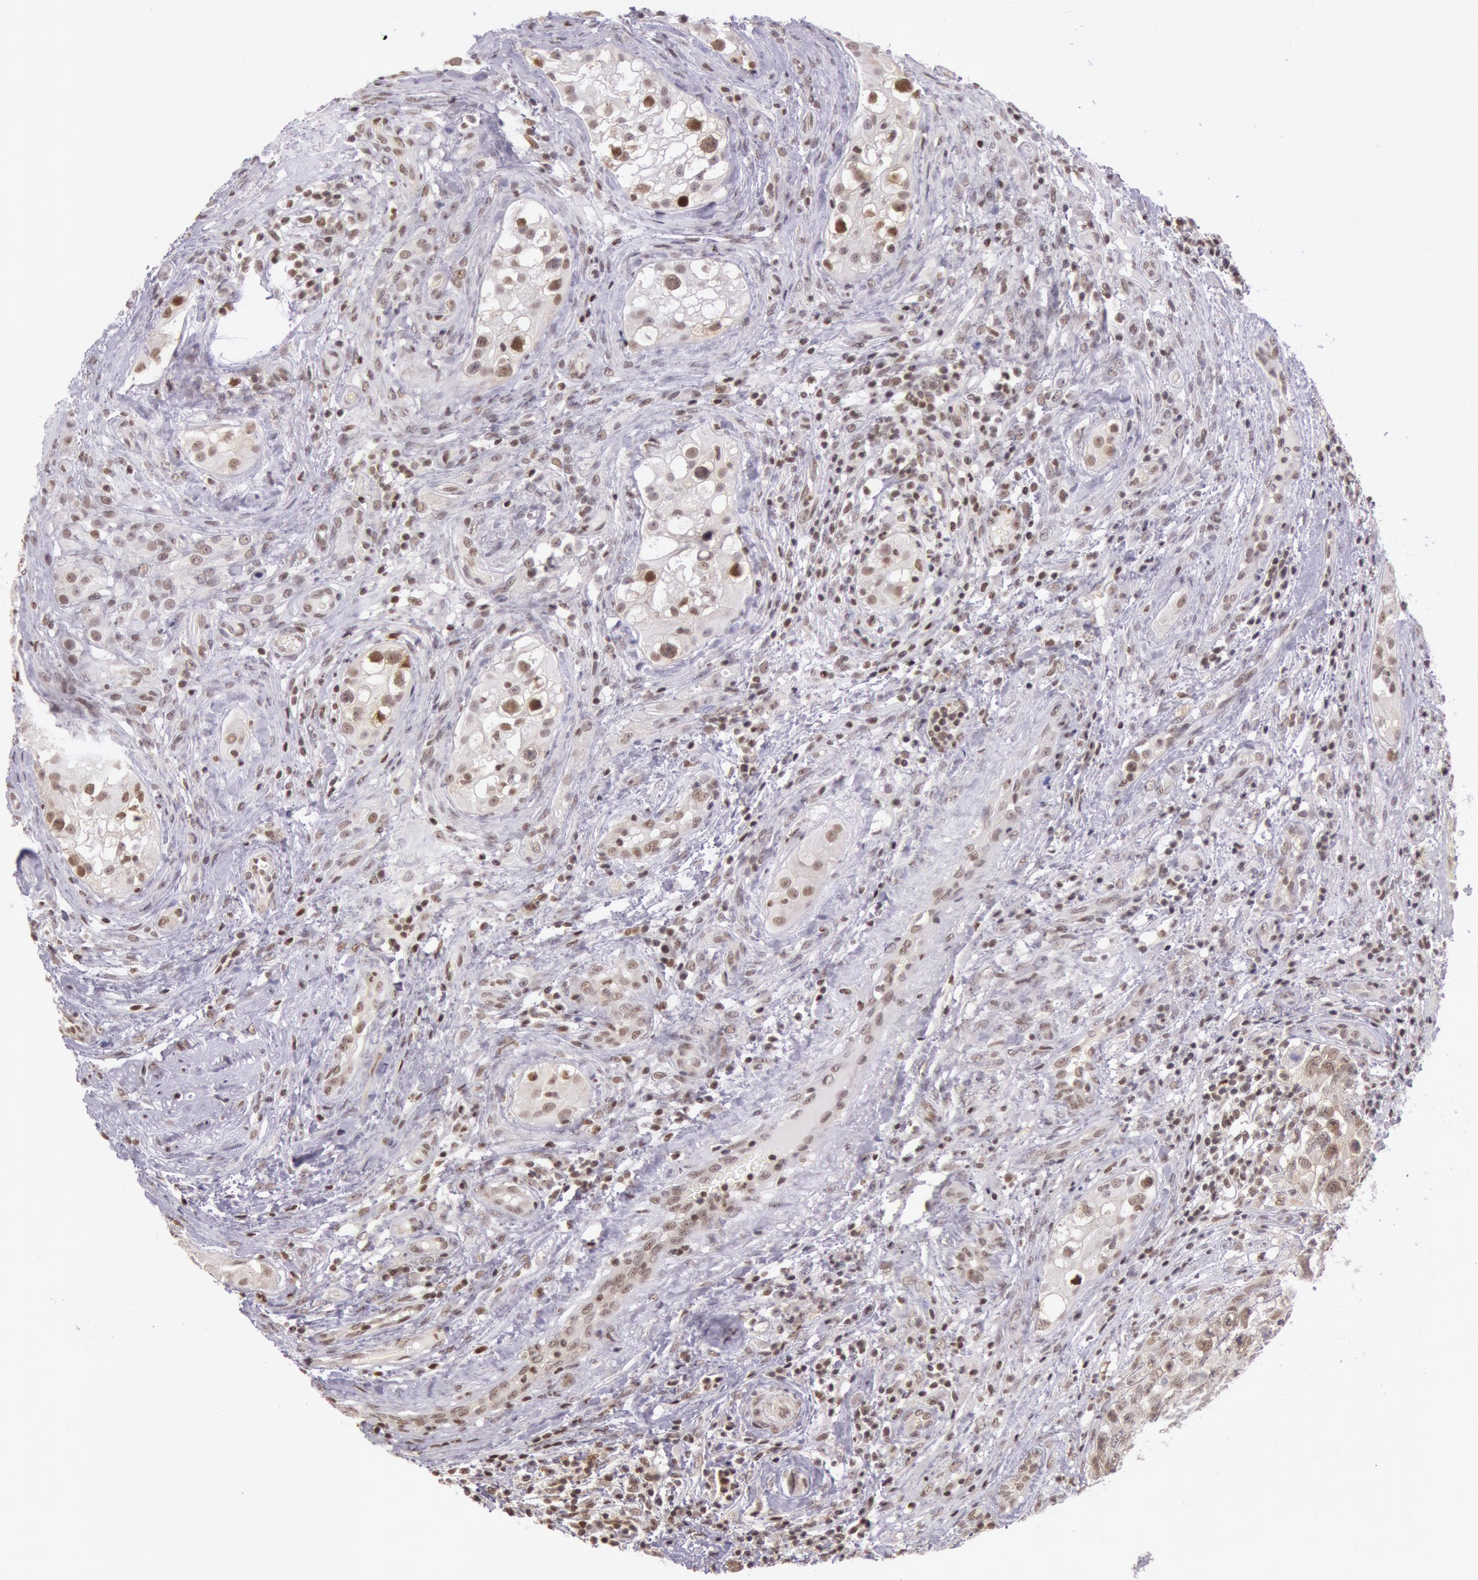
{"staining": {"intensity": "moderate", "quantity": ">75%", "location": "nuclear"}, "tissue": "testis cancer", "cell_type": "Tumor cells", "image_type": "cancer", "snomed": [{"axis": "morphology", "description": "Carcinoma, Embryonal, NOS"}, {"axis": "topography", "description": "Testis"}], "caption": "This photomicrograph shows embryonal carcinoma (testis) stained with immunohistochemistry (IHC) to label a protein in brown. The nuclear of tumor cells show moderate positivity for the protein. Nuclei are counter-stained blue.", "gene": "ESS2", "patient": {"sex": "male", "age": 31}}